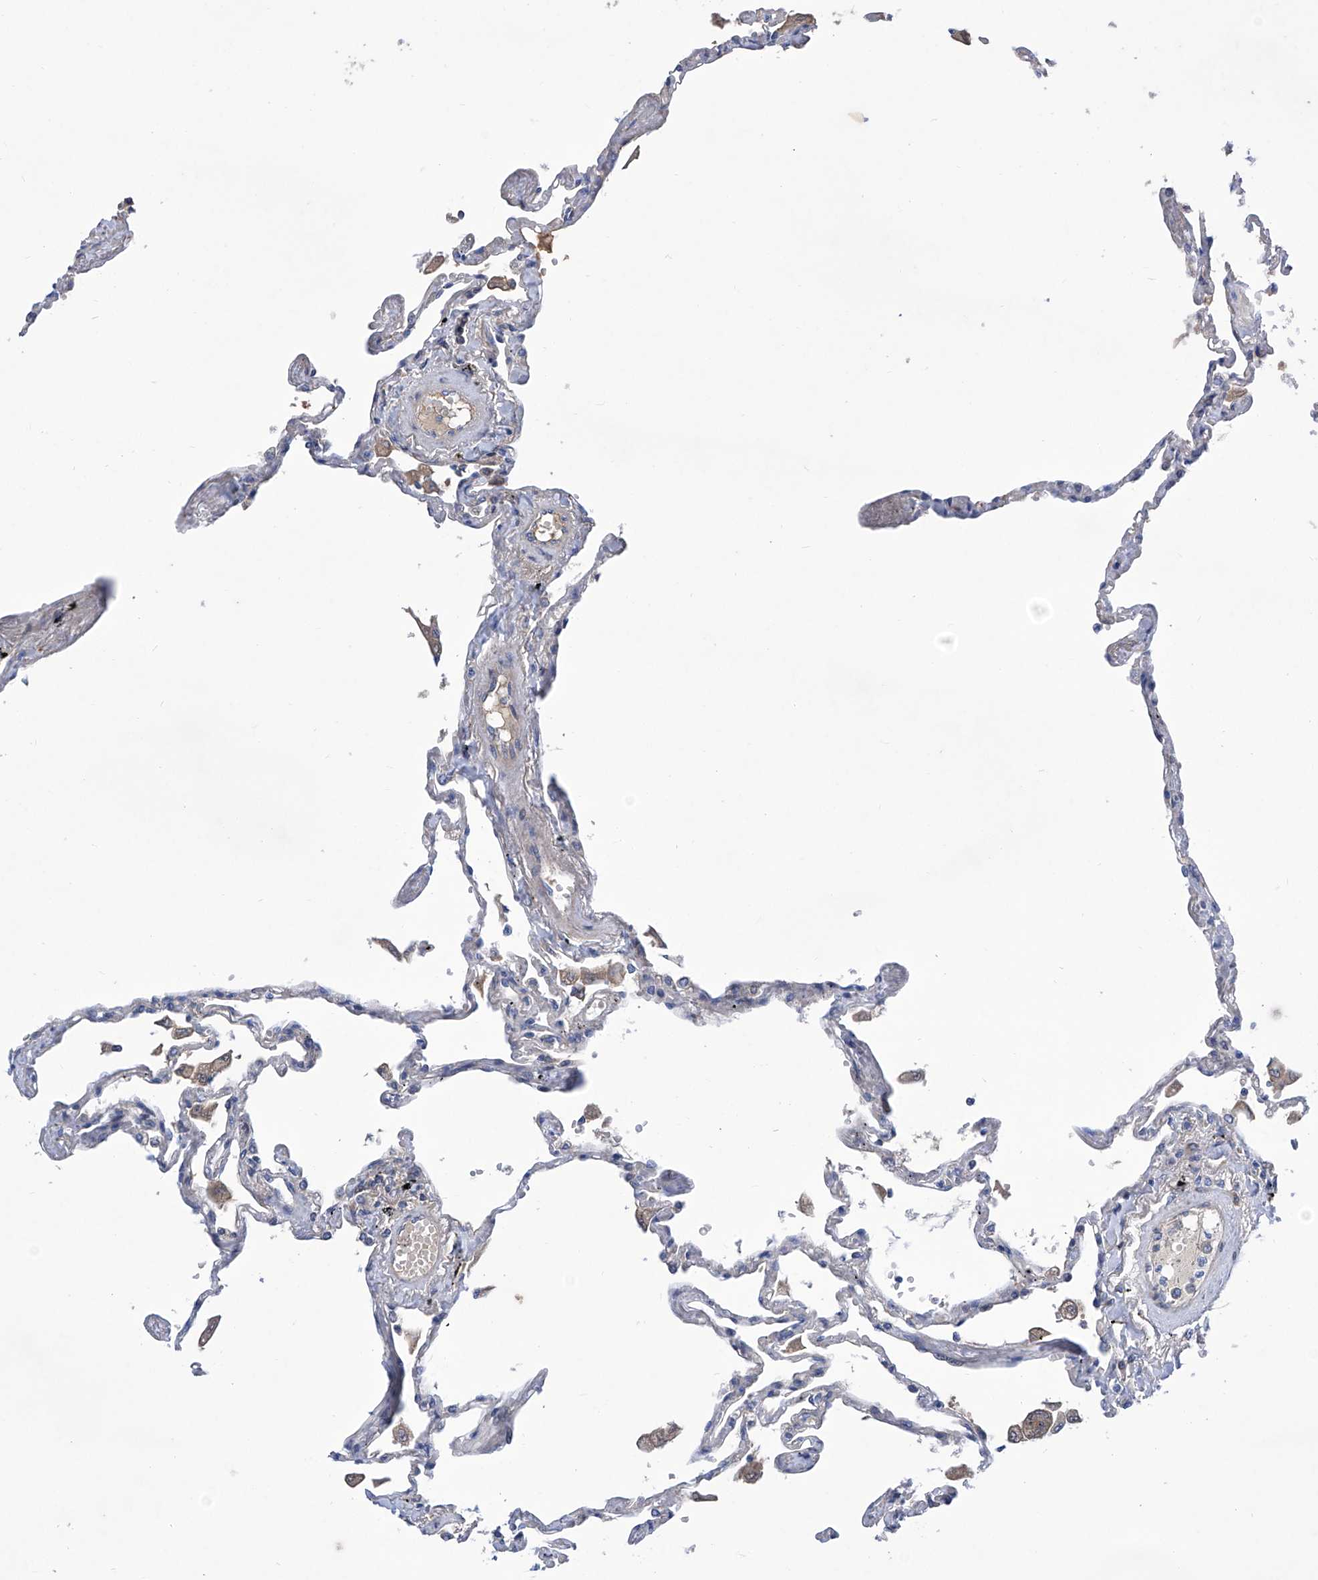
{"staining": {"intensity": "negative", "quantity": "none", "location": "none"}, "tissue": "lung", "cell_type": "Alveolar cells", "image_type": "normal", "snomed": [{"axis": "morphology", "description": "Normal tissue, NOS"}, {"axis": "topography", "description": "Lung"}], "caption": "High power microscopy micrograph of an IHC histopathology image of benign lung, revealing no significant positivity in alveolar cells.", "gene": "SRBD1", "patient": {"sex": "female", "age": 67}}